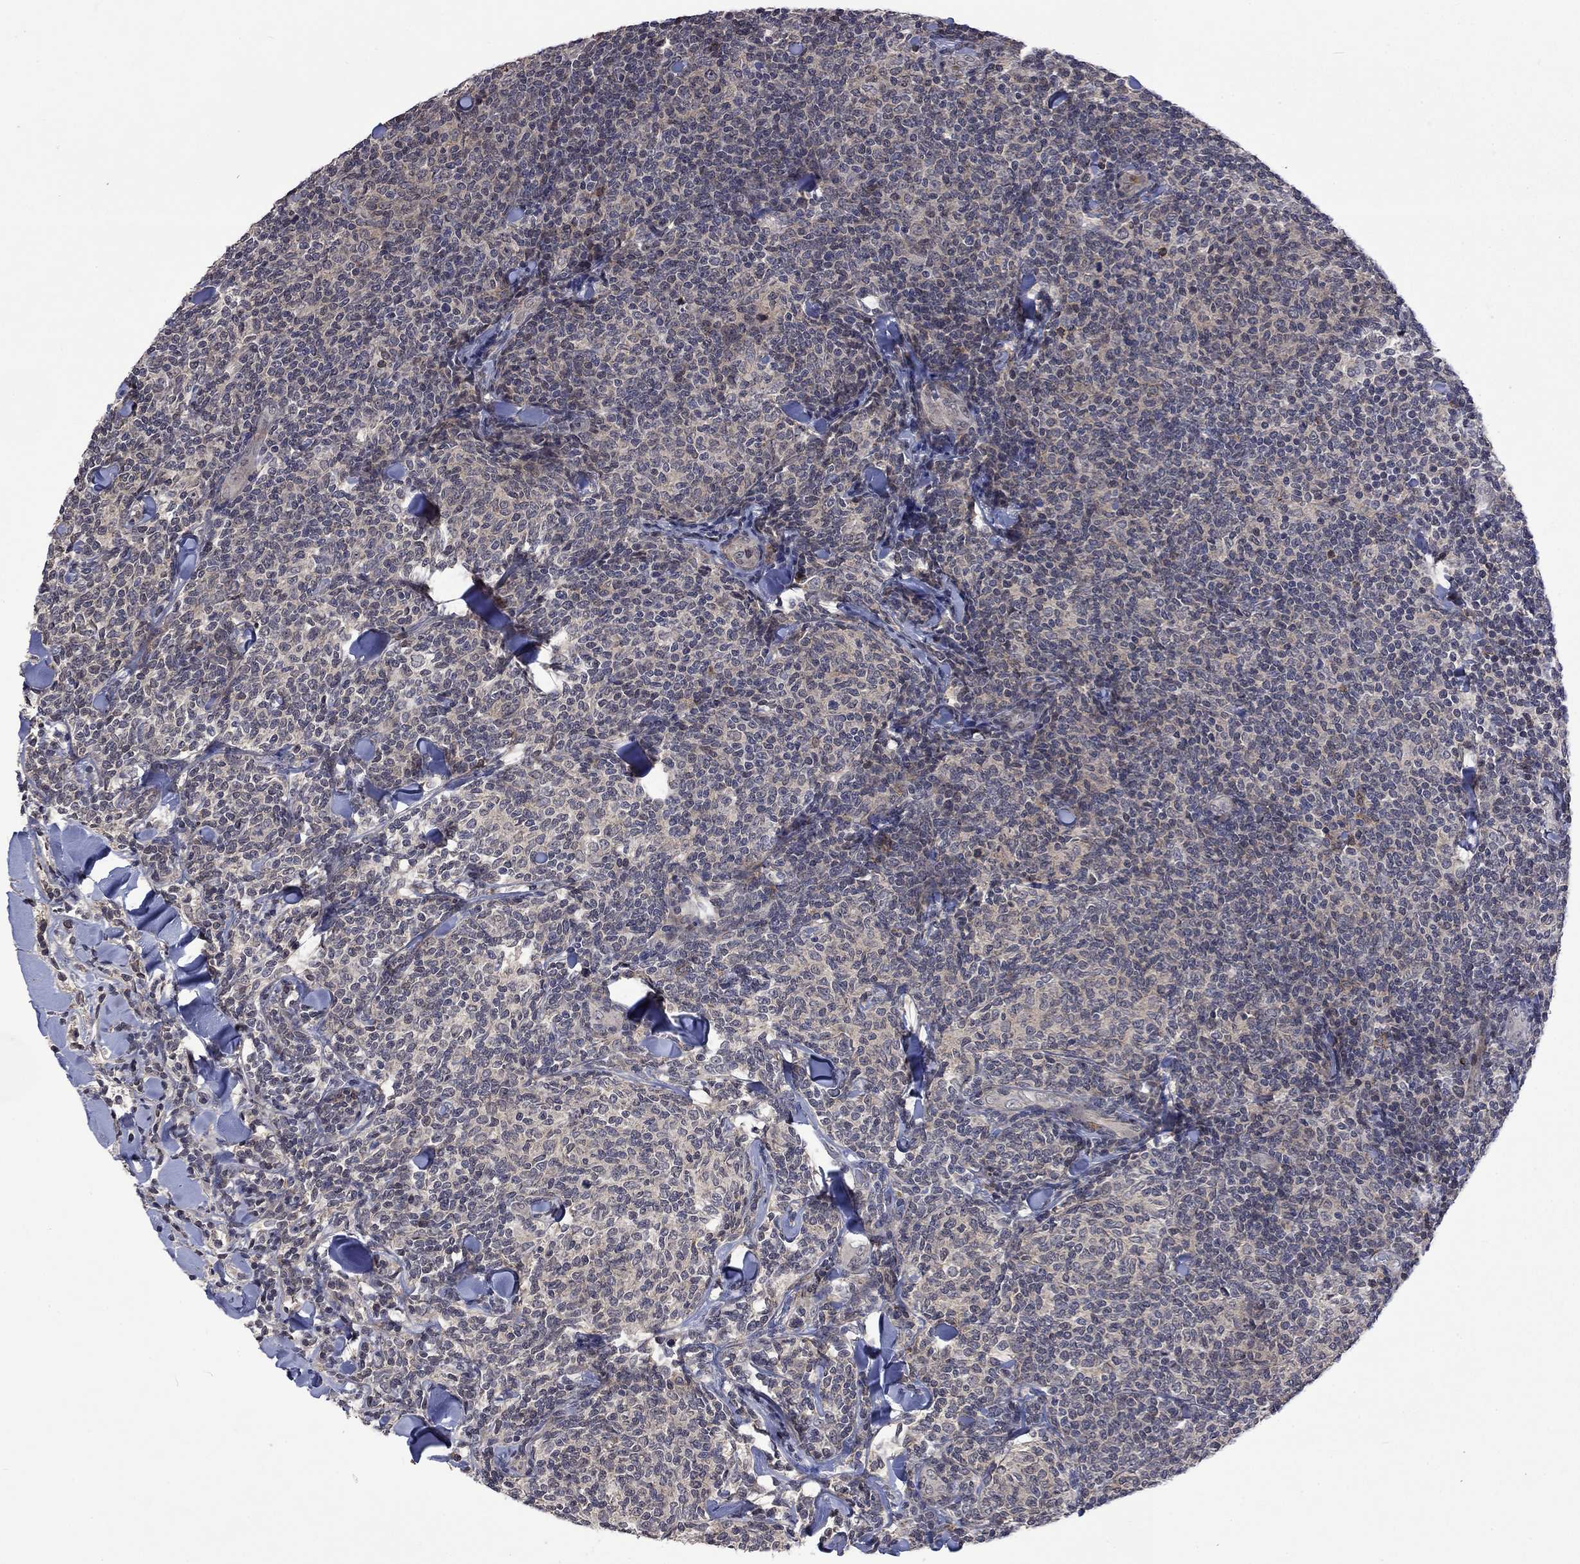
{"staining": {"intensity": "negative", "quantity": "none", "location": "none"}, "tissue": "lymphoma", "cell_type": "Tumor cells", "image_type": "cancer", "snomed": [{"axis": "morphology", "description": "Malignant lymphoma, non-Hodgkin's type, Low grade"}, {"axis": "topography", "description": "Lymph node"}], "caption": "Immunohistochemistry photomicrograph of lymphoma stained for a protein (brown), which reveals no expression in tumor cells.", "gene": "PPP1R9A", "patient": {"sex": "female", "age": 56}}